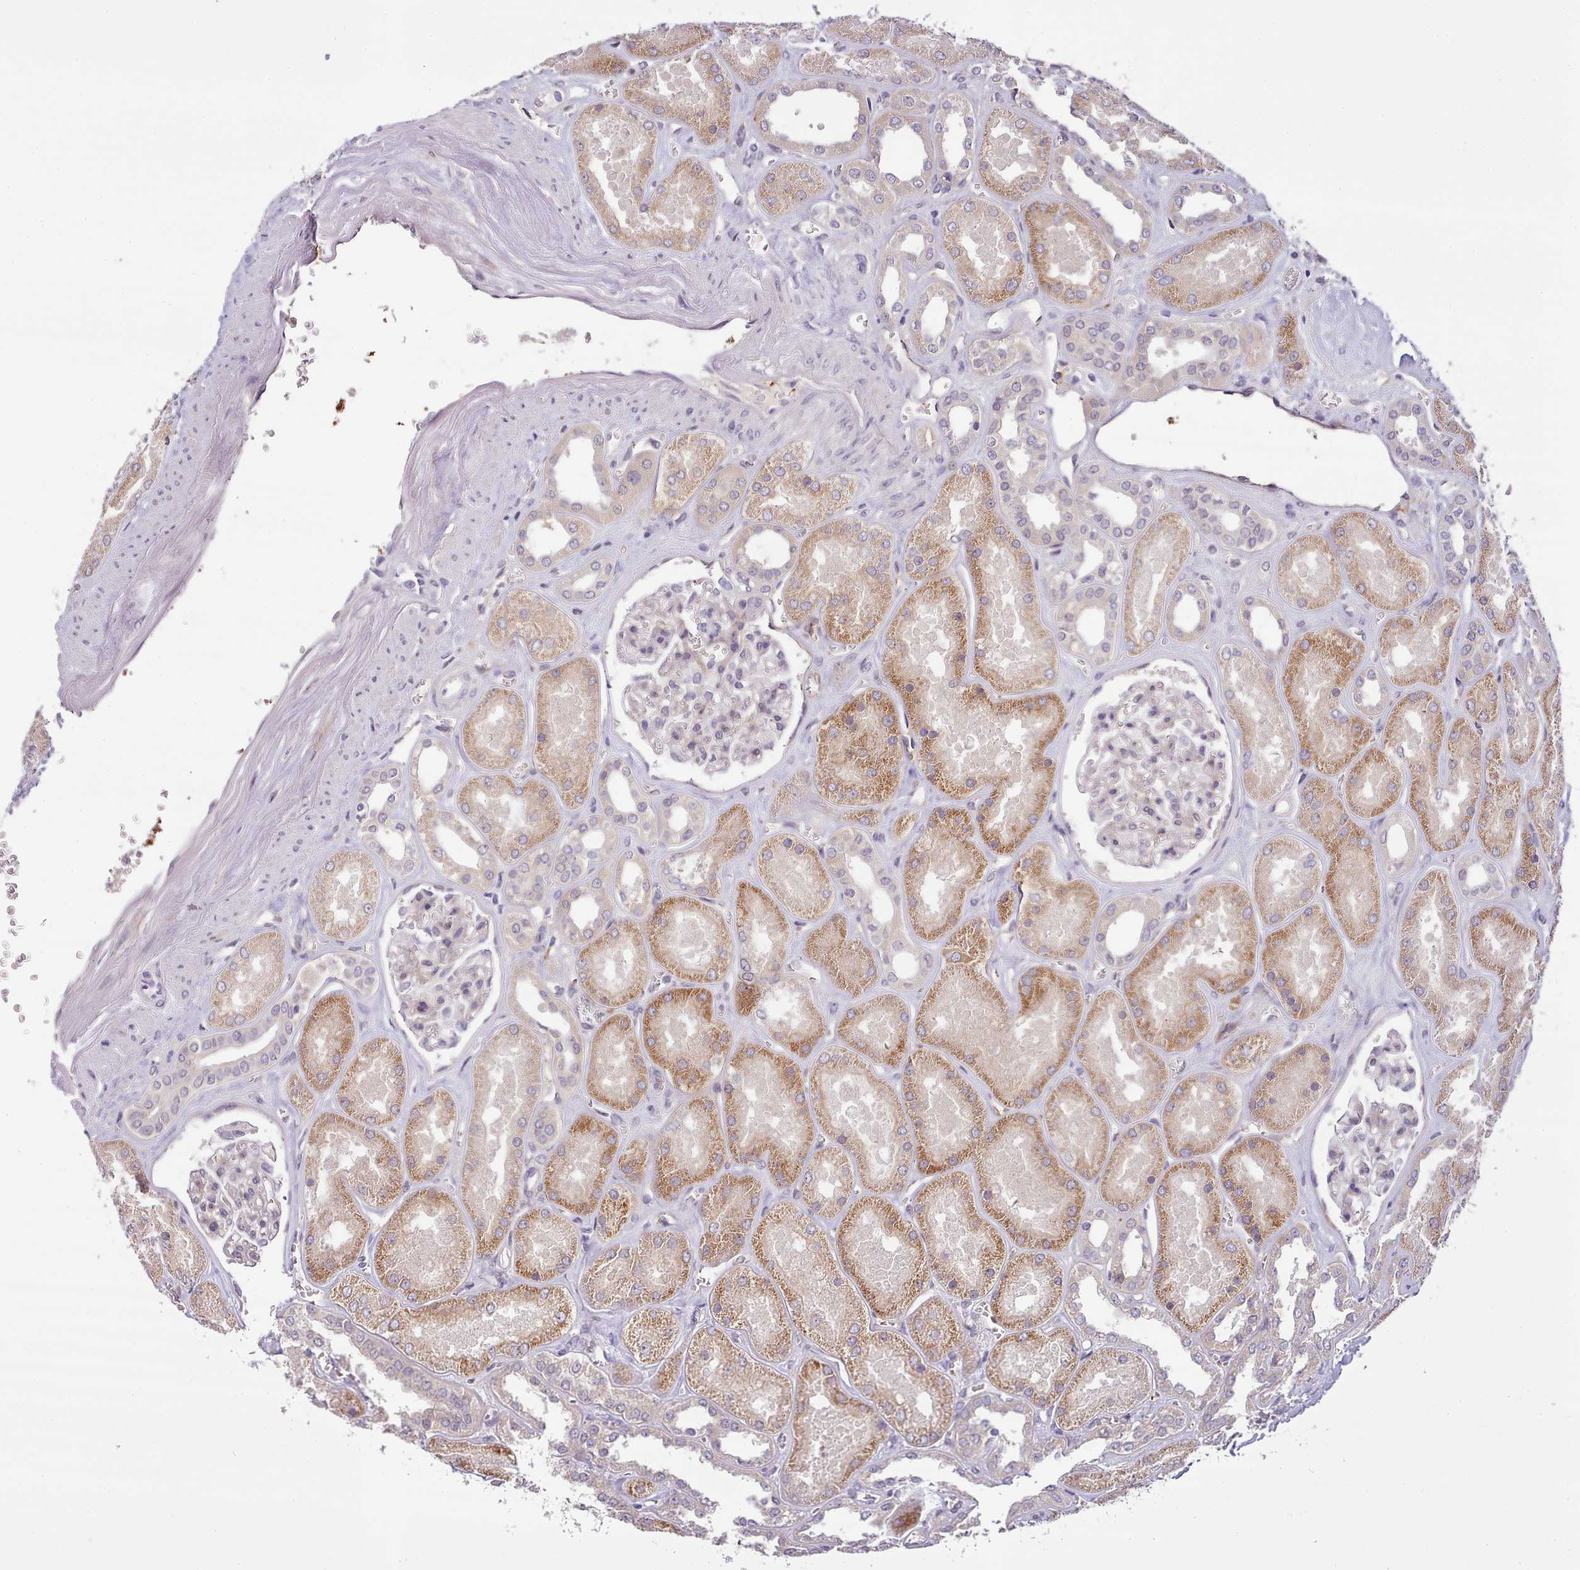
{"staining": {"intensity": "negative", "quantity": "none", "location": "none"}, "tissue": "kidney", "cell_type": "Cells in glomeruli", "image_type": "normal", "snomed": [{"axis": "morphology", "description": "Normal tissue, NOS"}, {"axis": "morphology", "description": "Adenocarcinoma, NOS"}, {"axis": "topography", "description": "Kidney"}], "caption": "Image shows no protein expression in cells in glomeruli of normal kidney.", "gene": "ZNF658", "patient": {"sex": "female", "age": 68}}